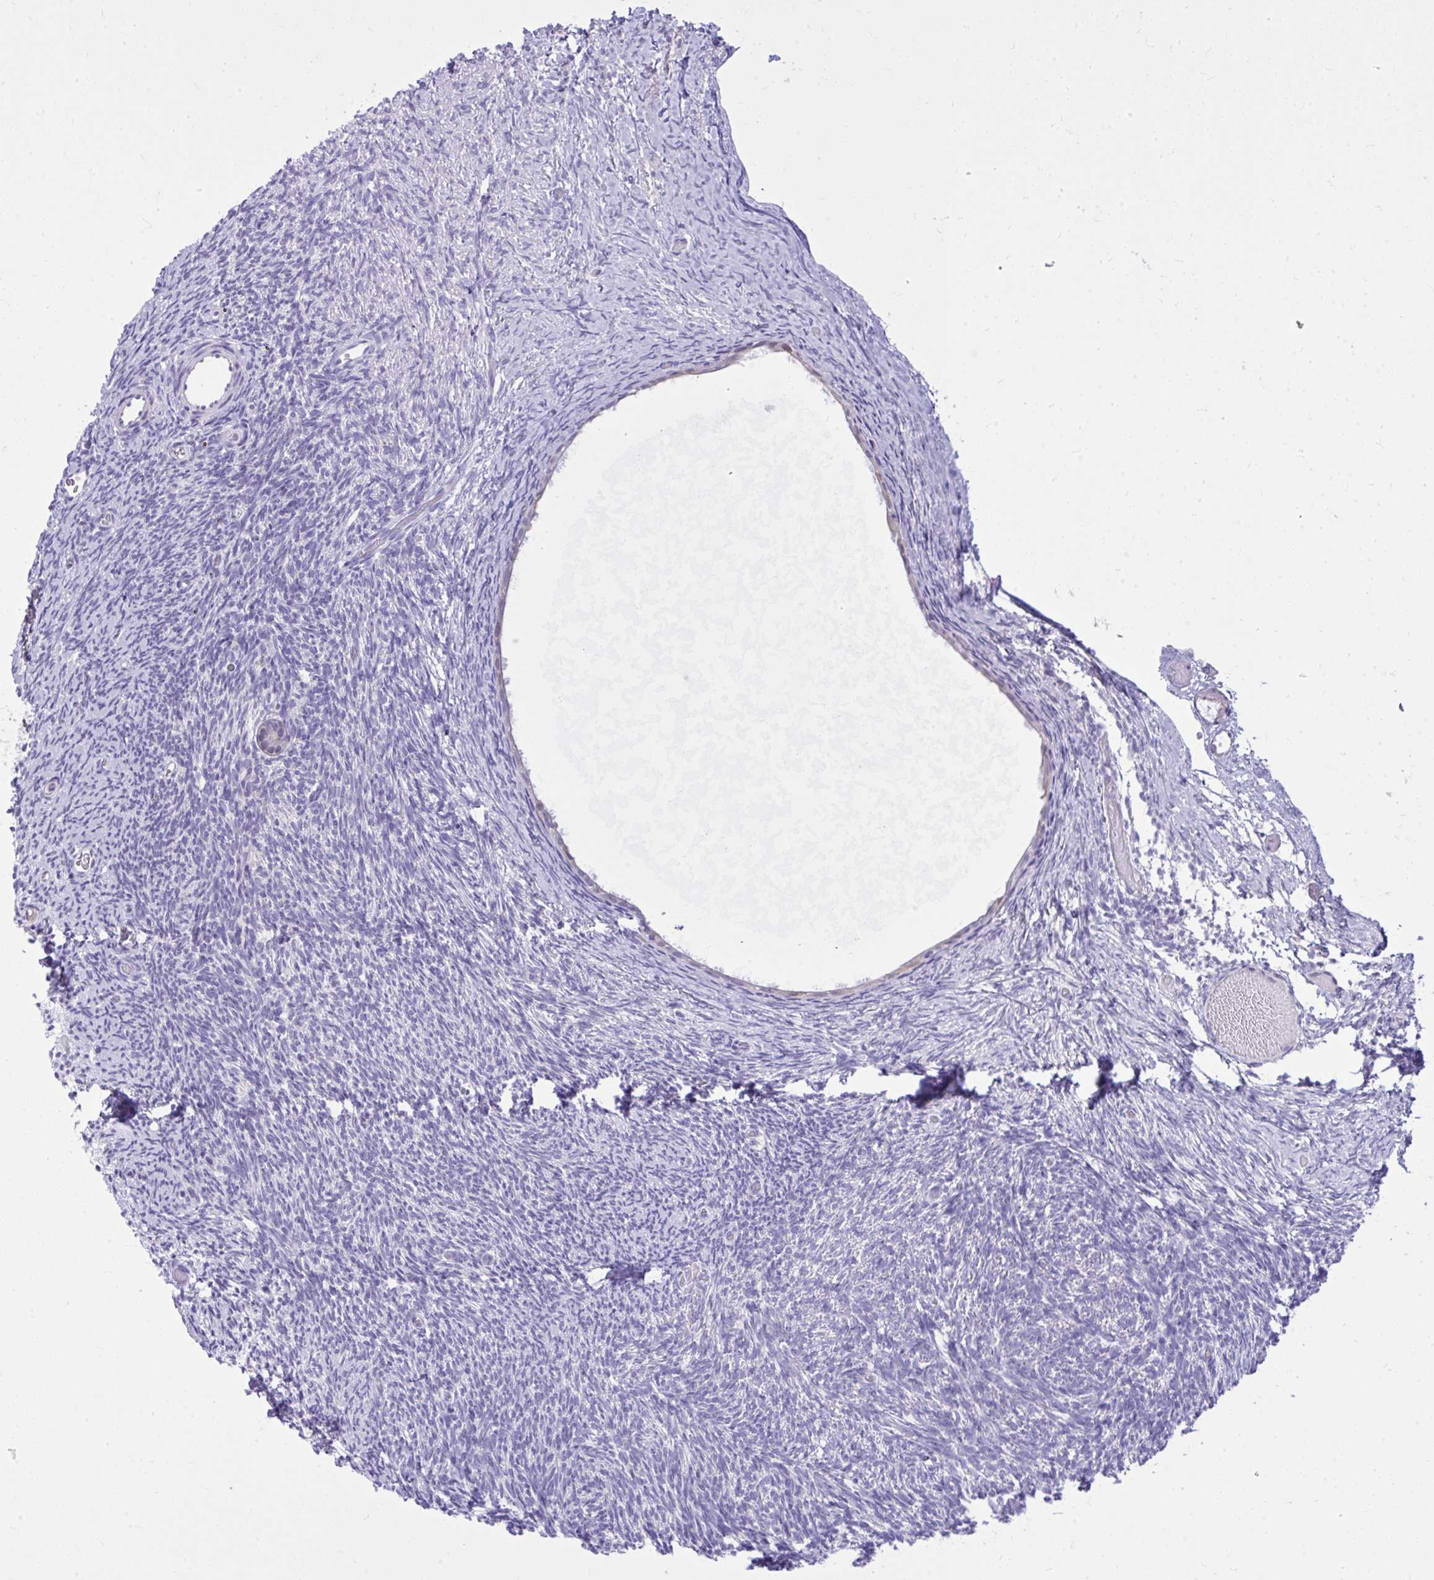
{"staining": {"intensity": "negative", "quantity": "none", "location": "none"}, "tissue": "ovary", "cell_type": "Follicle cells", "image_type": "normal", "snomed": [{"axis": "morphology", "description": "Normal tissue, NOS"}, {"axis": "topography", "description": "Ovary"}], "caption": "IHC image of benign ovary: human ovary stained with DAB shows no significant protein expression in follicle cells.", "gene": "NNMT", "patient": {"sex": "female", "age": 39}}